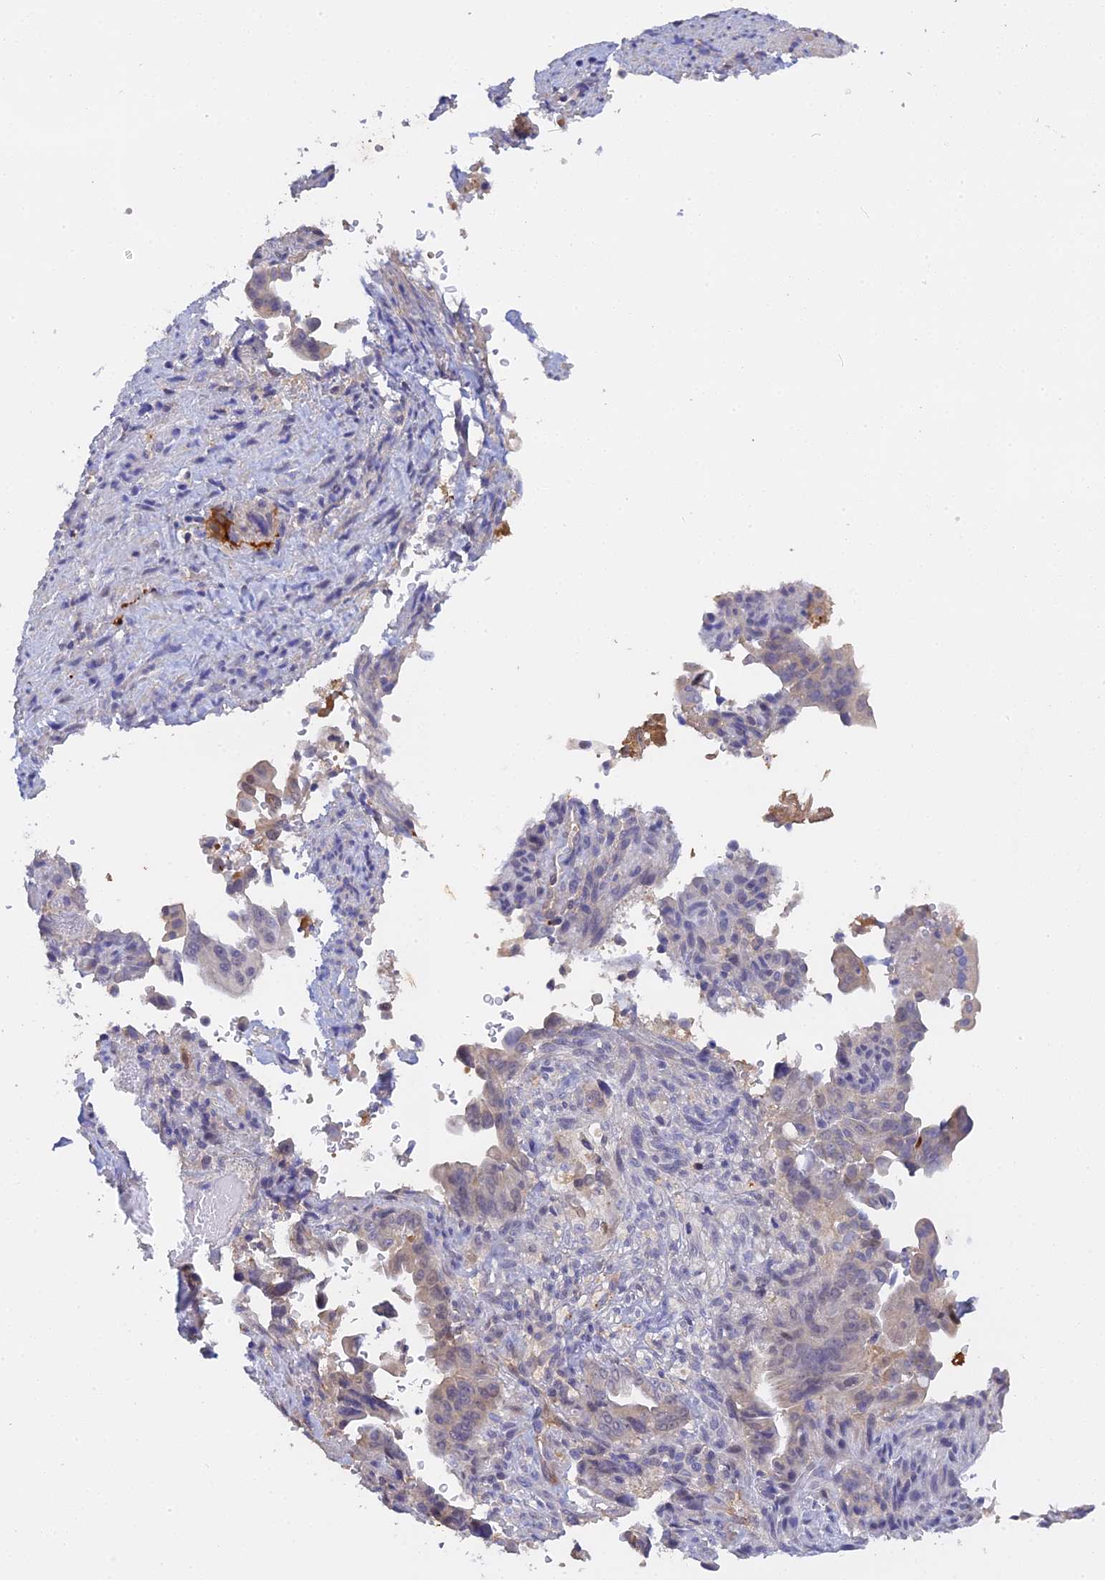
{"staining": {"intensity": "negative", "quantity": "none", "location": "none"}, "tissue": "pancreatic cancer", "cell_type": "Tumor cells", "image_type": "cancer", "snomed": [{"axis": "morphology", "description": "Adenocarcinoma, NOS"}, {"axis": "topography", "description": "Pancreas"}], "caption": "IHC image of neoplastic tissue: pancreatic cancer stained with DAB (3,3'-diaminobenzidine) exhibits no significant protein positivity in tumor cells. Brightfield microscopy of immunohistochemistry stained with DAB (brown) and hematoxylin (blue), captured at high magnification.", "gene": "PZP", "patient": {"sex": "male", "age": 70}}